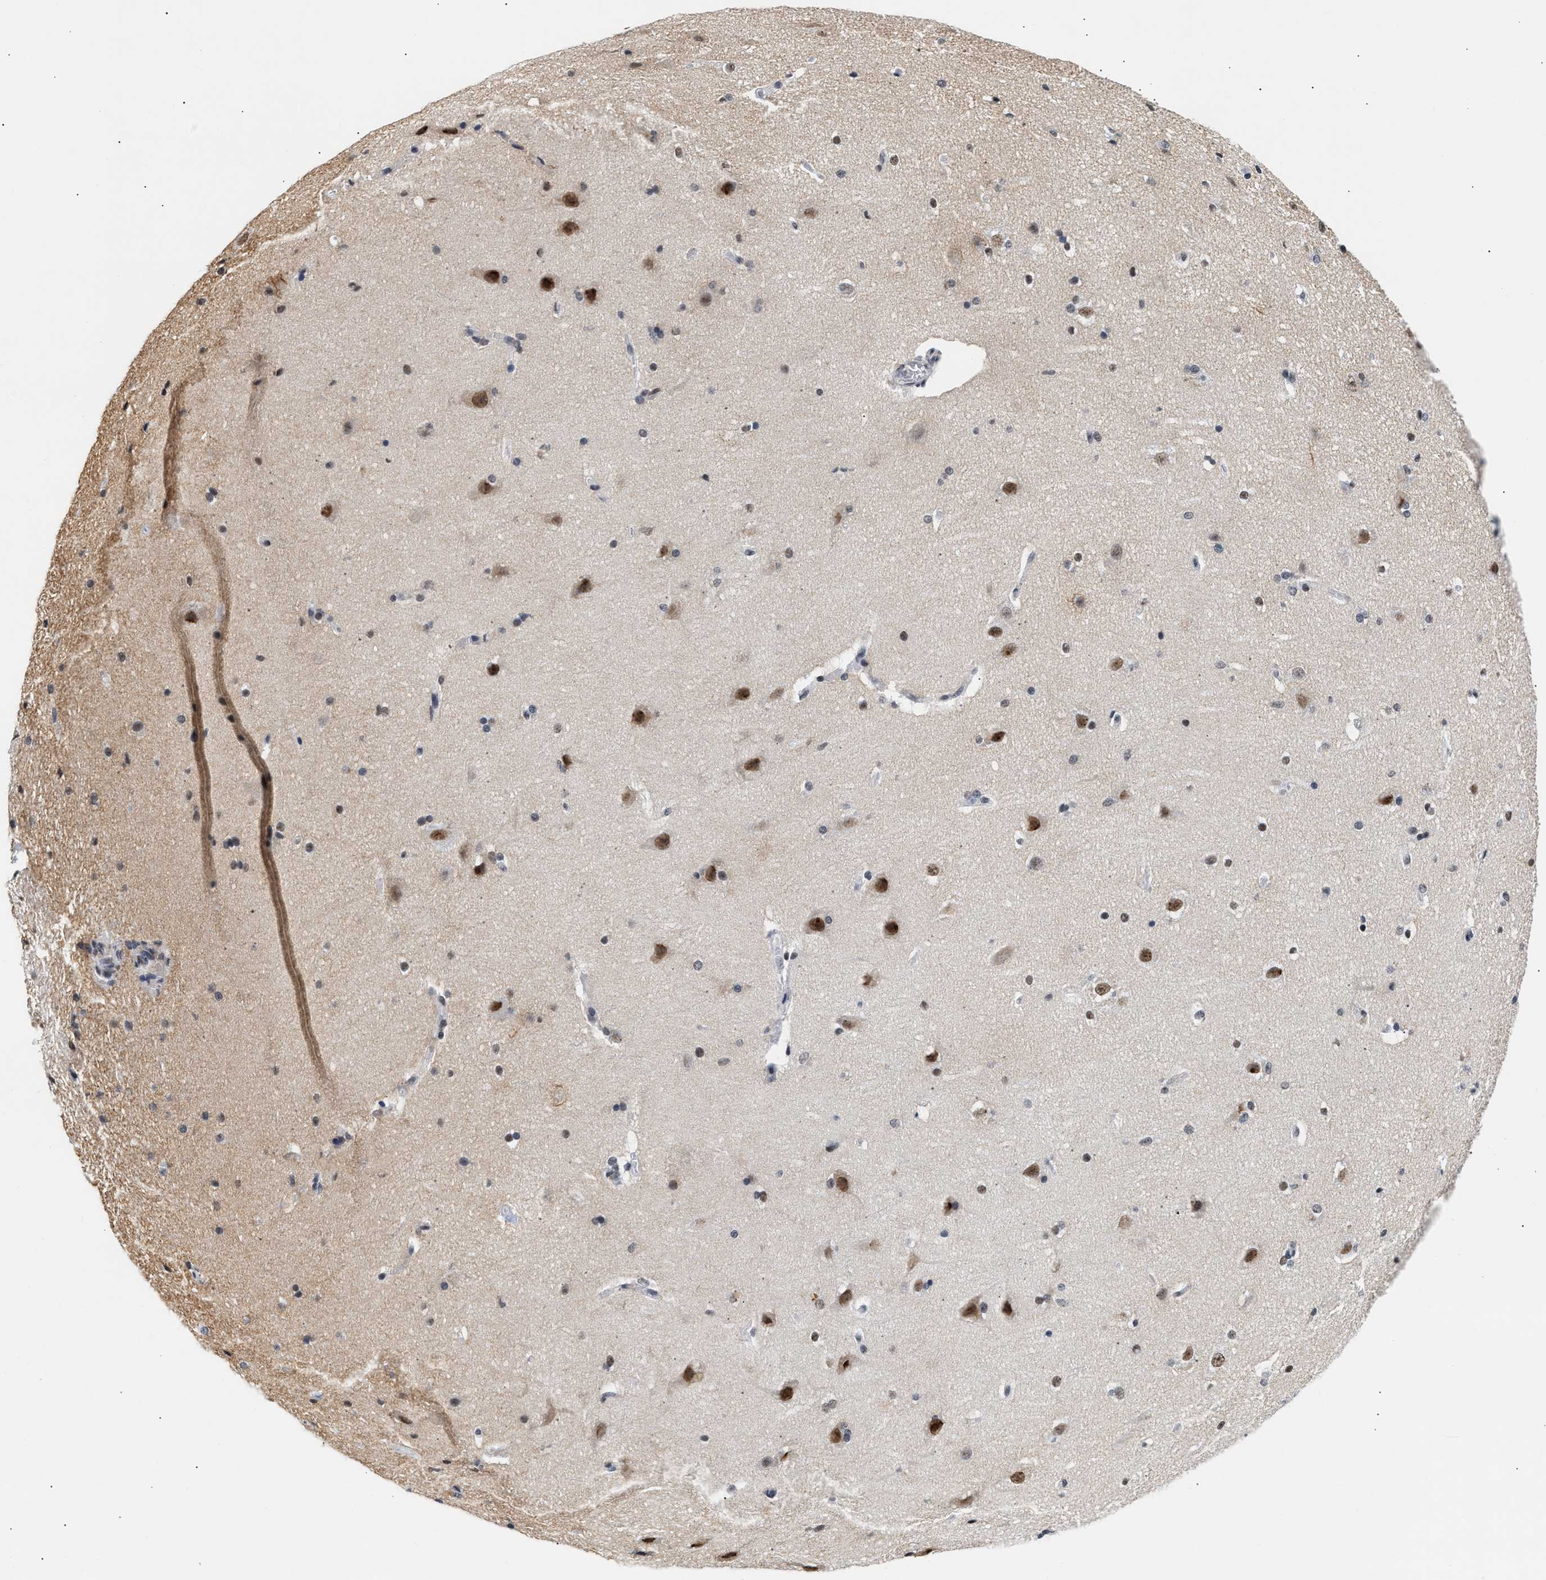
{"staining": {"intensity": "weak", "quantity": "25%-75%", "location": "cytoplasmic/membranous"}, "tissue": "cerebral cortex", "cell_type": "Endothelial cells", "image_type": "normal", "snomed": [{"axis": "morphology", "description": "Normal tissue, NOS"}, {"axis": "topography", "description": "Cerebral cortex"}, {"axis": "topography", "description": "Hippocampus"}], "caption": "Immunohistochemical staining of unremarkable cerebral cortex demonstrates low levels of weak cytoplasmic/membranous positivity in about 25%-75% of endothelial cells. The protein is shown in brown color, while the nuclei are stained blue.", "gene": "THOC1", "patient": {"sex": "female", "age": 19}}